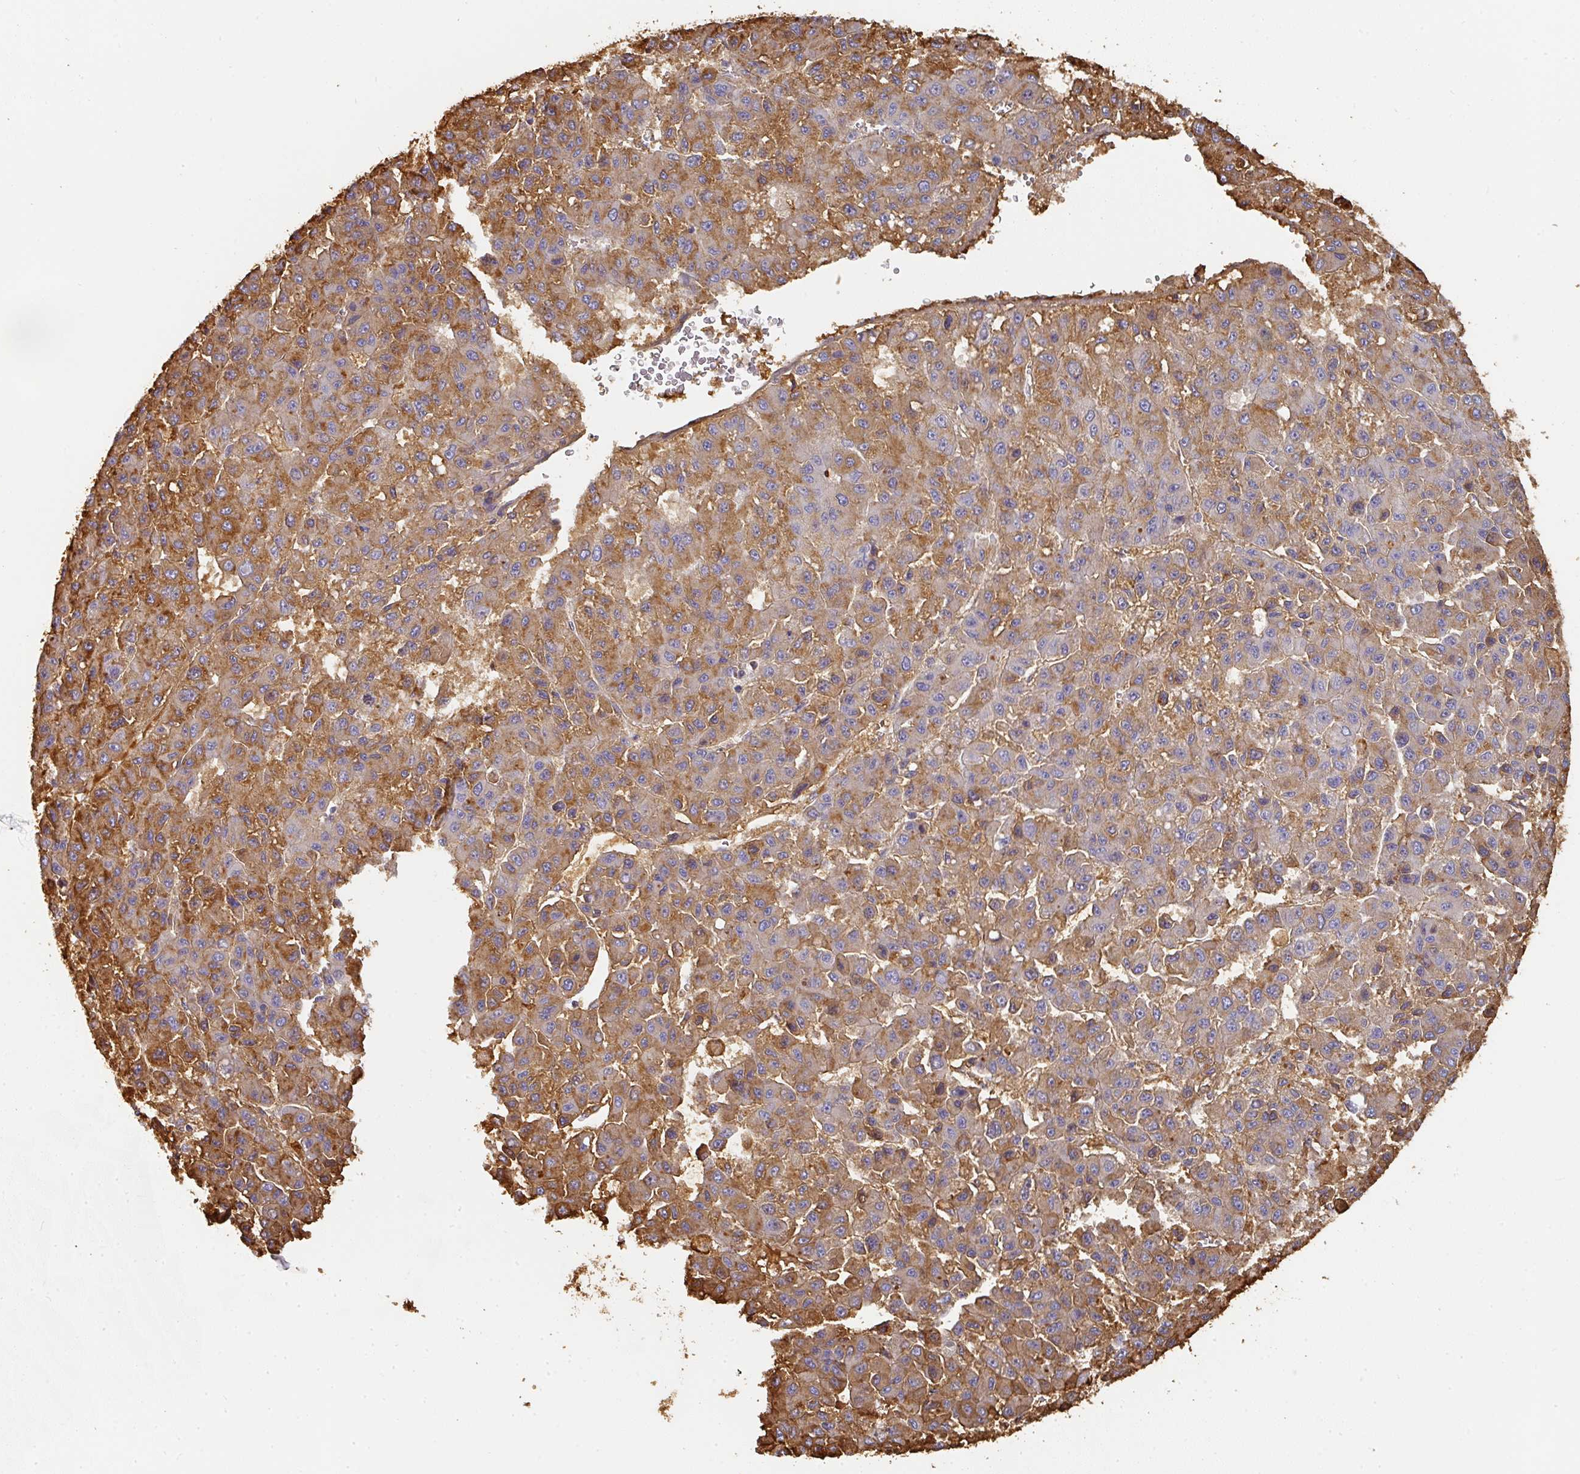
{"staining": {"intensity": "moderate", "quantity": "25%-75%", "location": "cytoplasmic/membranous"}, "tissue": "liver cancer", "cell_type": "Tumor cells", "image_type": "cancer", "snomed": [{"axis": "morphology", "description": "Carcinoma, Hepatocellular, NOS"}, {"axis": "topography", "description": "Liver"}], "caption": "Protein staining demonstrates moderate cytoplasmic/membranous expression in approximately 25%-75% of tumor cells in hepatocellular carcinoma (liver).", "gene": "ALB", "patient": {"sex": "male", "age": 70}}